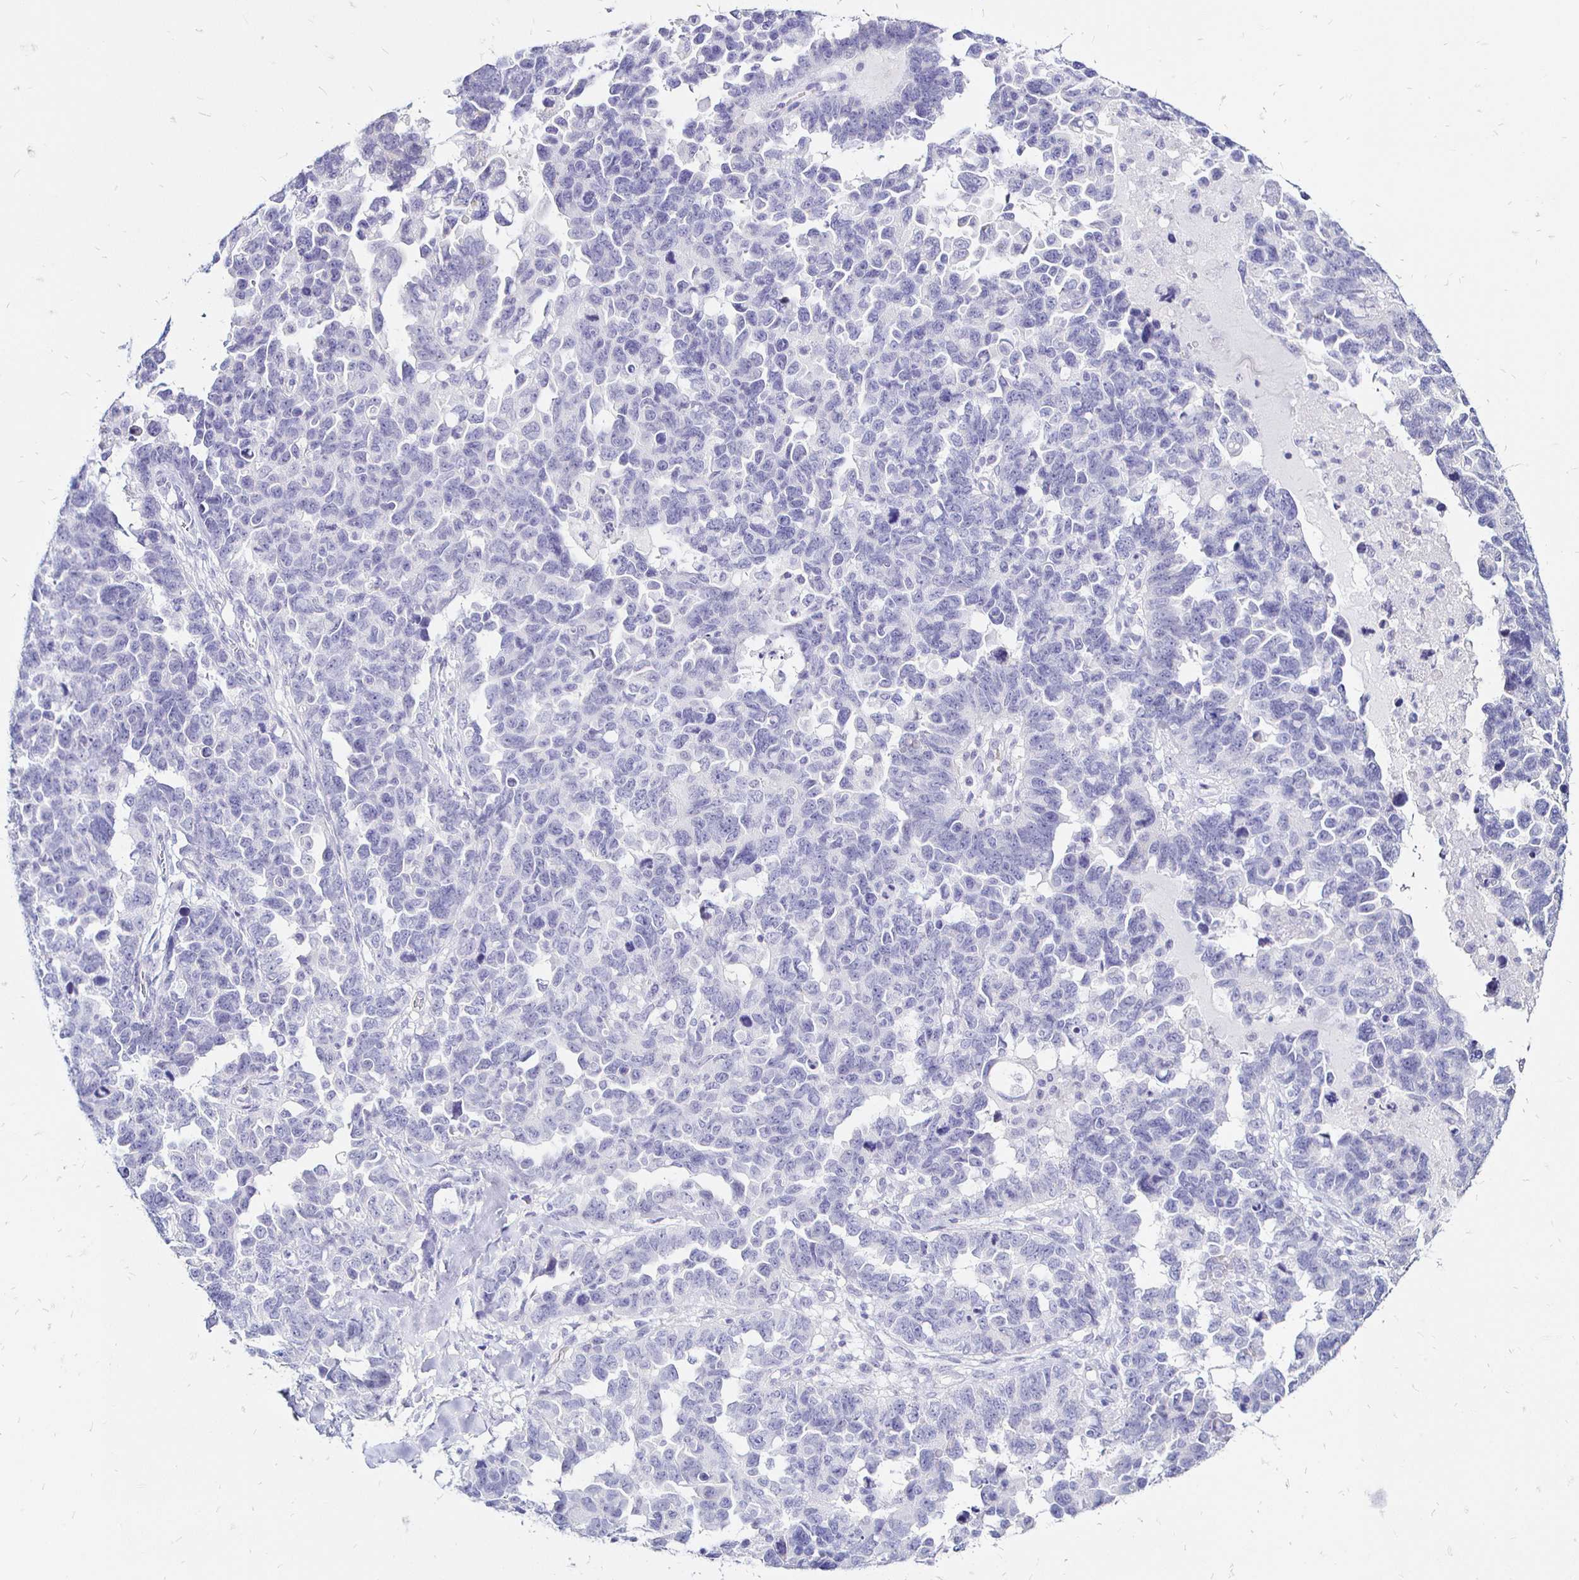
{"staining": {"intensity": "negative", "quantity": "none", "location": "none"}, "tissue": "ovarian cancer", "cell_type": "Tumor cells", "image_type": "cancer", "snomed": [{"axis": "morphology", "description": "Cystadenocarcinoma, serous, NOS"}, {"axis": "topography", "description": "Ovary"}], "caption": "The immunohistochemistry (IHC) image has no significant positivity in tumor cells of ovarian serous cystadenocarcinoma tissue.", "gene": "IRGC", "patient": {"sex": "female", "age": 69}}